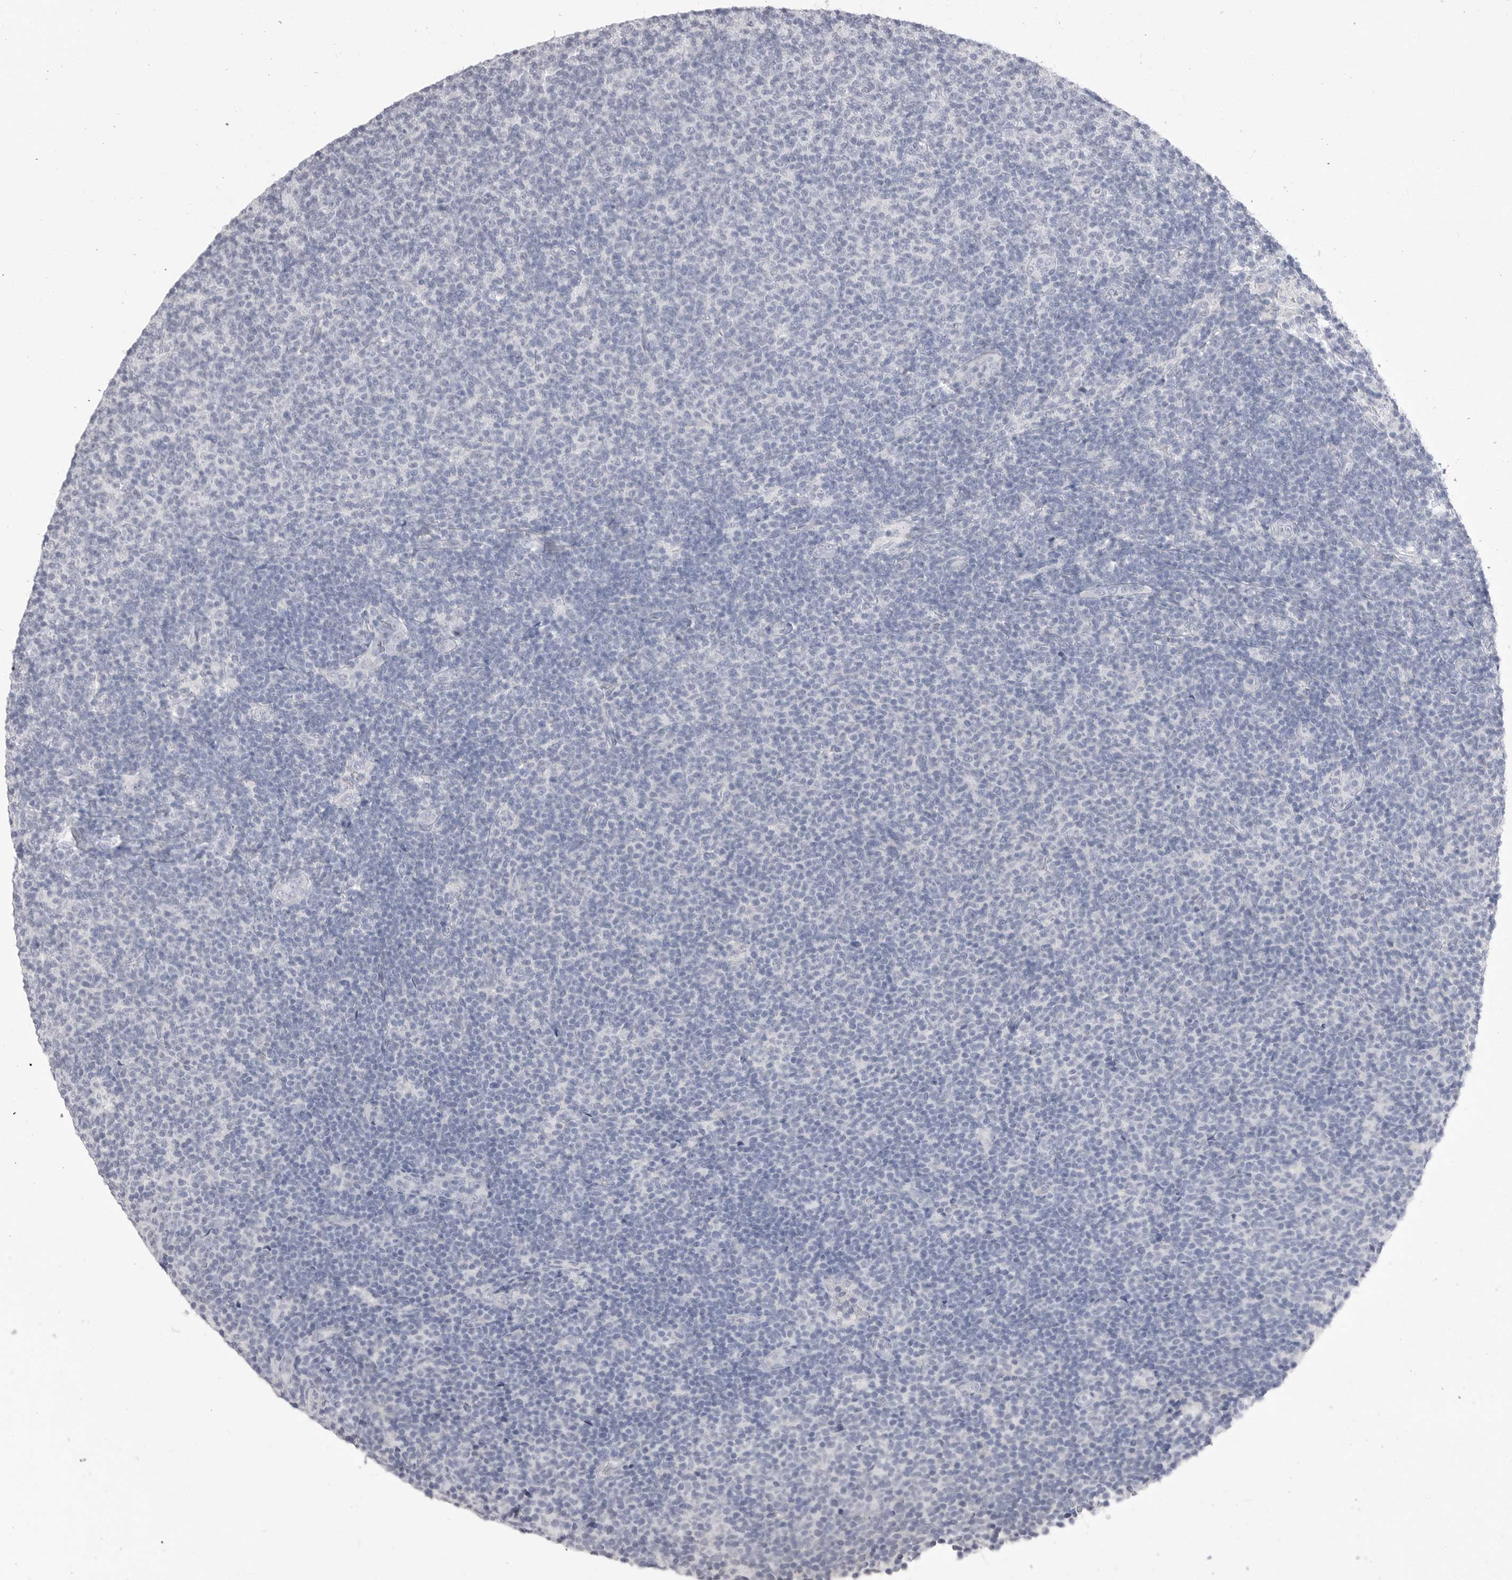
{"staining": {"intensity": "negative", "quantity": "none", "location": "none"}, "tissue": "lymphoma", "cell_type": "Tumor cells", "image_type": "cancer", "snomed": [{"axis": "morphology", "description": "Malignant lymphoma, non-Hodgkin's type, Low grade"}, {"axis": "topography", "description": "Lymph node"}], "caption": "Immunohistochemistry image of neoplastic tissue: human low-grade malignant lymphoma, non-Hodgkin's type stained with DAB (3,3'-diaminobenzidine) displays no significant protein positivity in tumor cells.", "gene": "CPB1", "patient": {"sex": "male", "age": 66}}